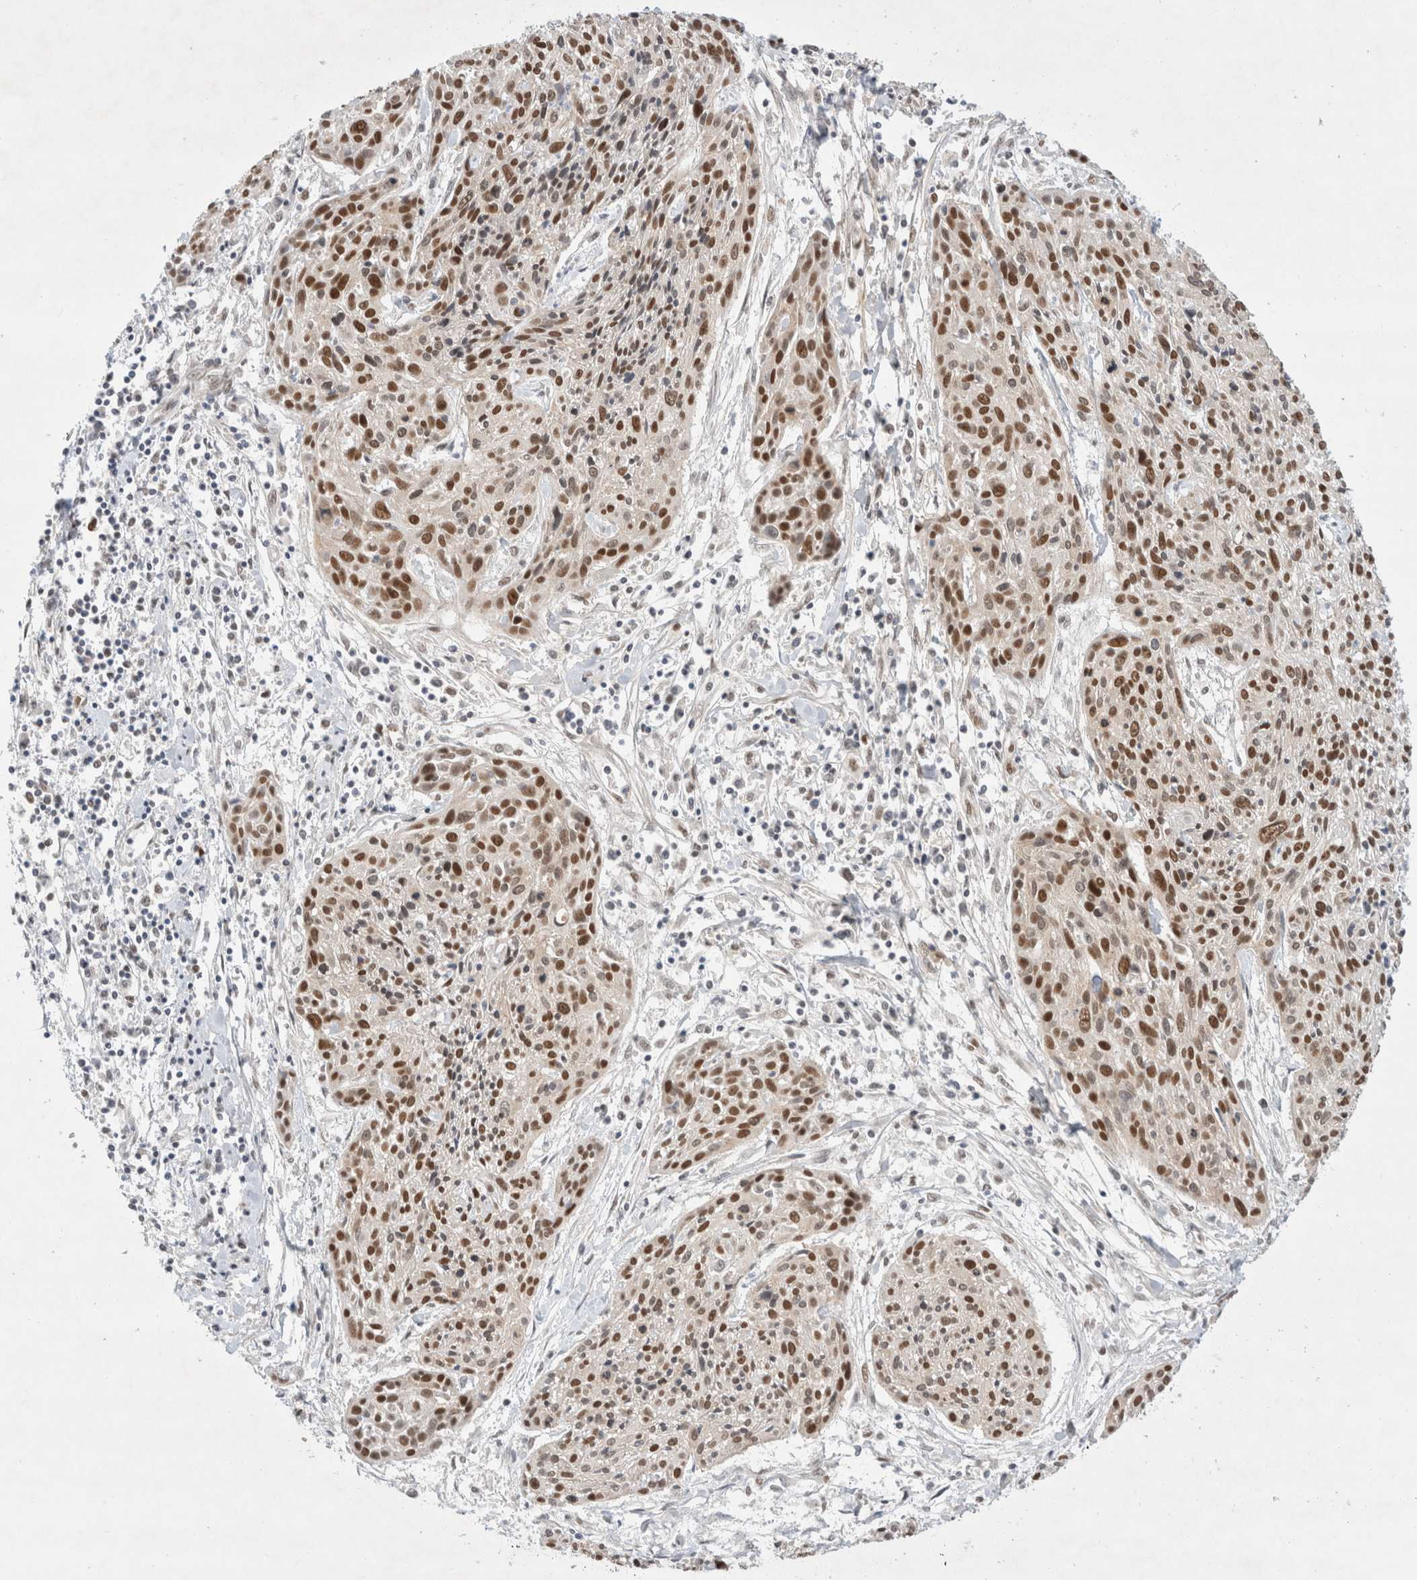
{"staining": {"intensity": "moderate", "quantity": ">75%", "location": "nuclear"}, "tissue": "cervical cancer", "cell_type": "Tumor cells", "image_type": "cancer", "snomed": [{"axis": "morphology", "description": "Squamous cell carcinoma, NOS"}, {"axis": "topography", "description": "Cervix"}], "caption": "DAB (3,3'-diaminobenzidine) immunohistochemical staining of cervical cancer (squamous cell carcinoma) demonstrates moderate nuclear protein staining in approximately >75% of tumor cells.", "gene": "GTF2I", "patient": {"sex": "female", "age": 51}}